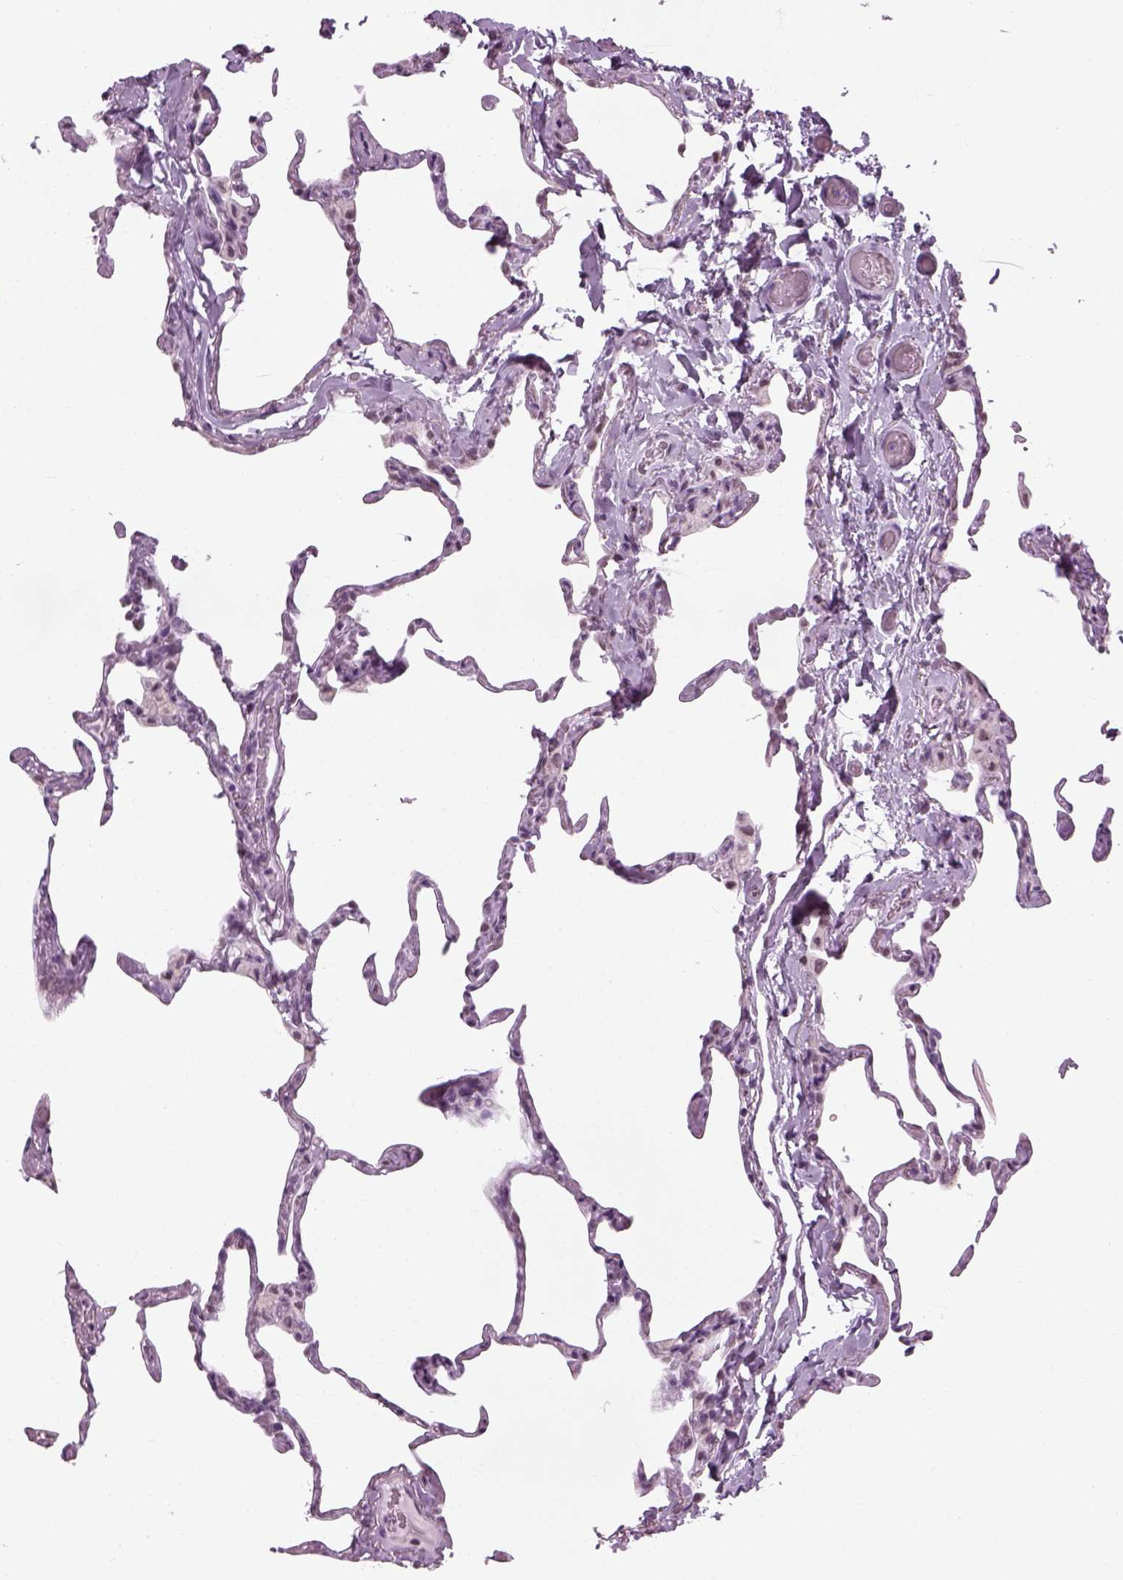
{"staining": {"intensity": "negative", "quantity": "none", "location": "none"}, "tissue": "lung", "cell_type": "Alveolar cells", "image_type": "normal", "snomed": [{"axis": "morphology", "description": "Normal tissue, NOS"}, {"axis": "topography", "description": "Lung"}], "caption": "Protein analysis of unremarkable lung displays no significant staining in alveolar cells.", "gene": "KCNG2", "patient": {"sex": "male", "age": 65}}